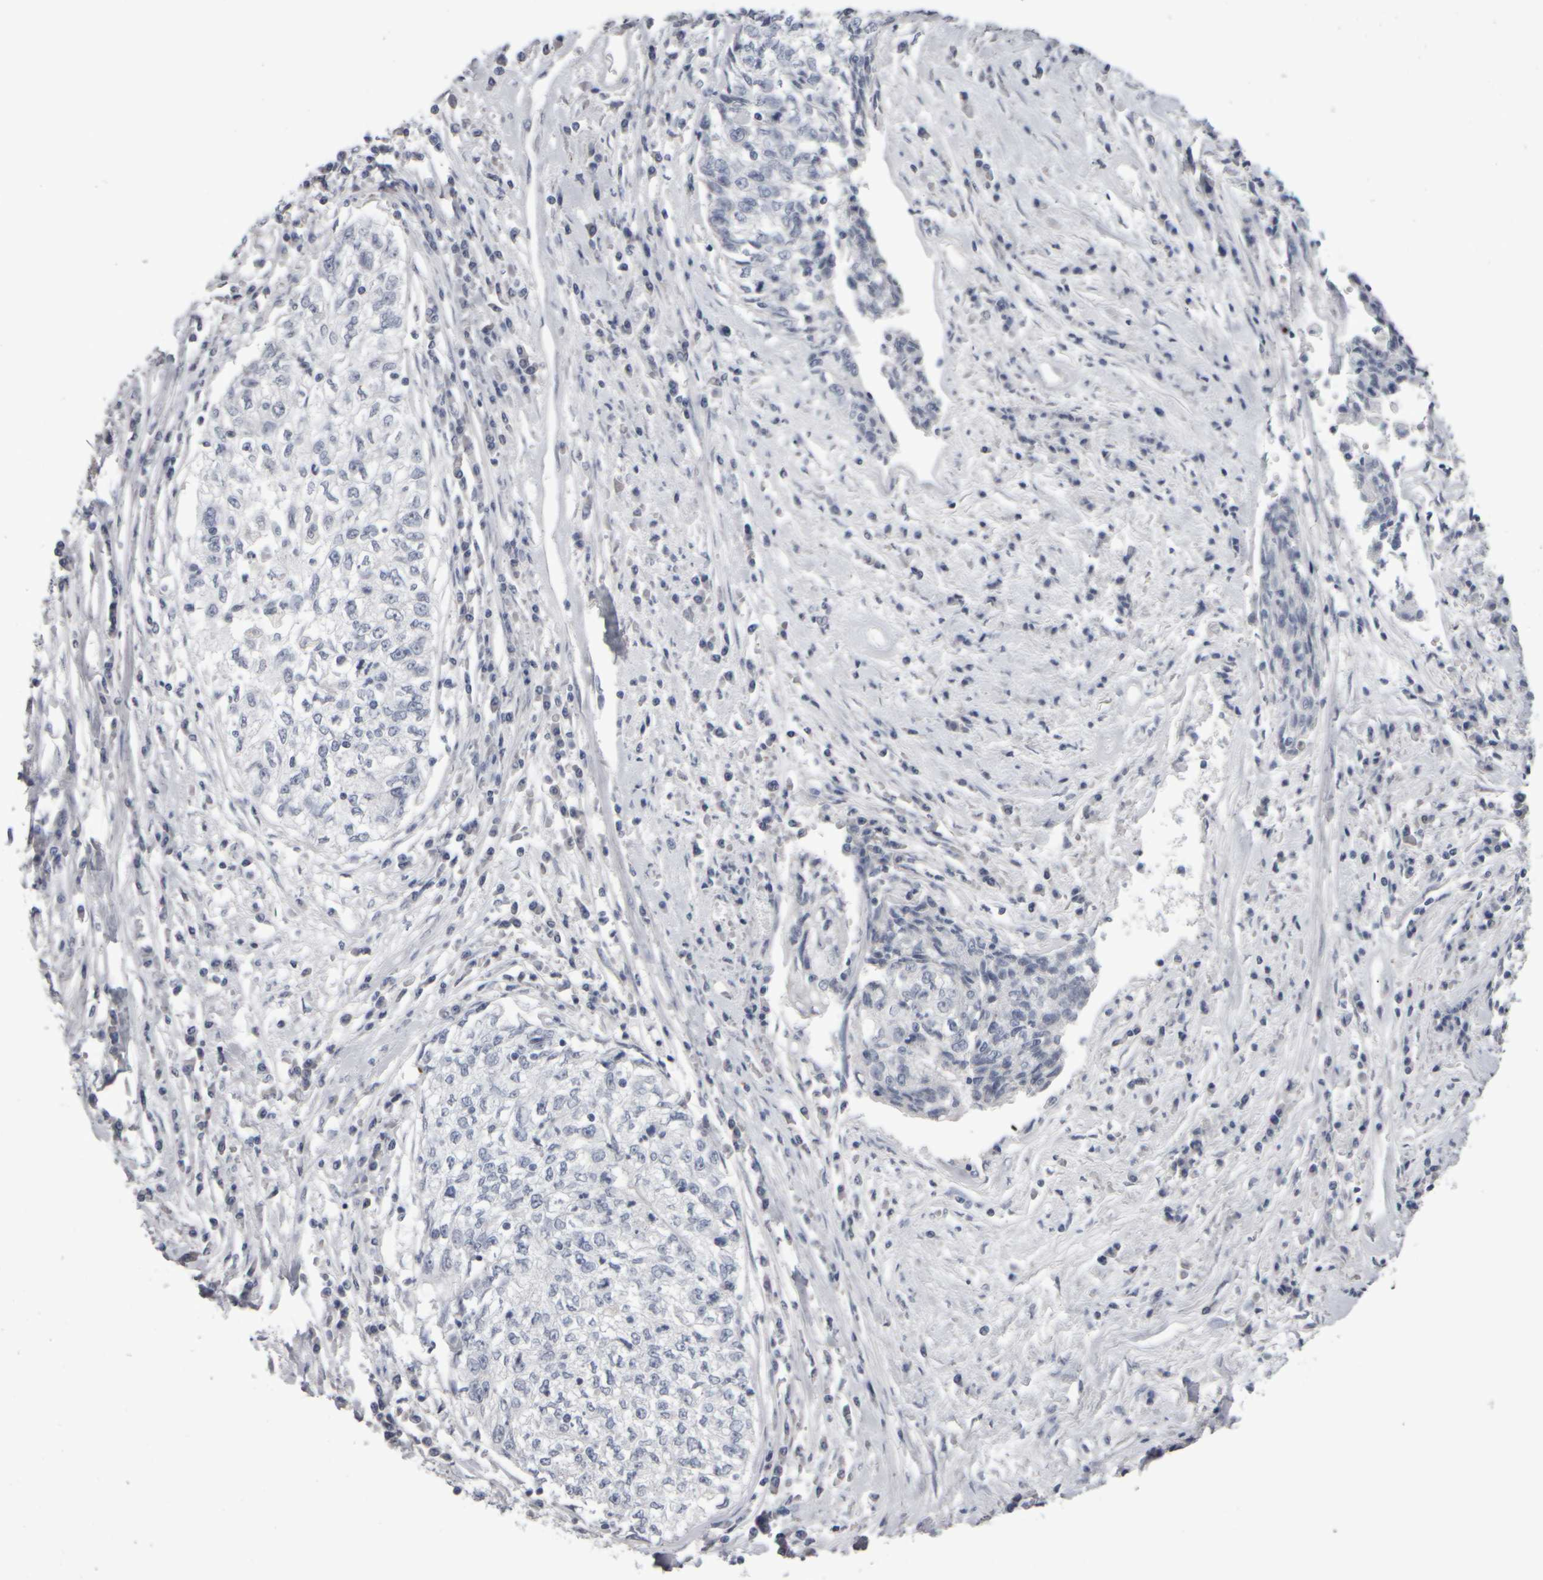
{"staining": {"intensity": "negative", "quantity": "none", "location": "none"}, "tissue": "cervical cancer", "cell_type": "Tumor cells", "image_type": "cancer", "snomed": [{"axis": "morphology", "description": "Squamous cell carcinoma, NOS"}, {"axis": "topography", "description": "Cervix"}], "caption": "High power microscopy histopathology image of an immunohistochemistry image of squamous cell carcinoma (cervical), revealing no significant expression in tumor cells. Brightfield microscopy of IHC stained with DAB (brown) and hematoxylin (blue), captured at high magnification.", "gene": "EPHX2", "patient": {"sex": "female", "age": 57}}